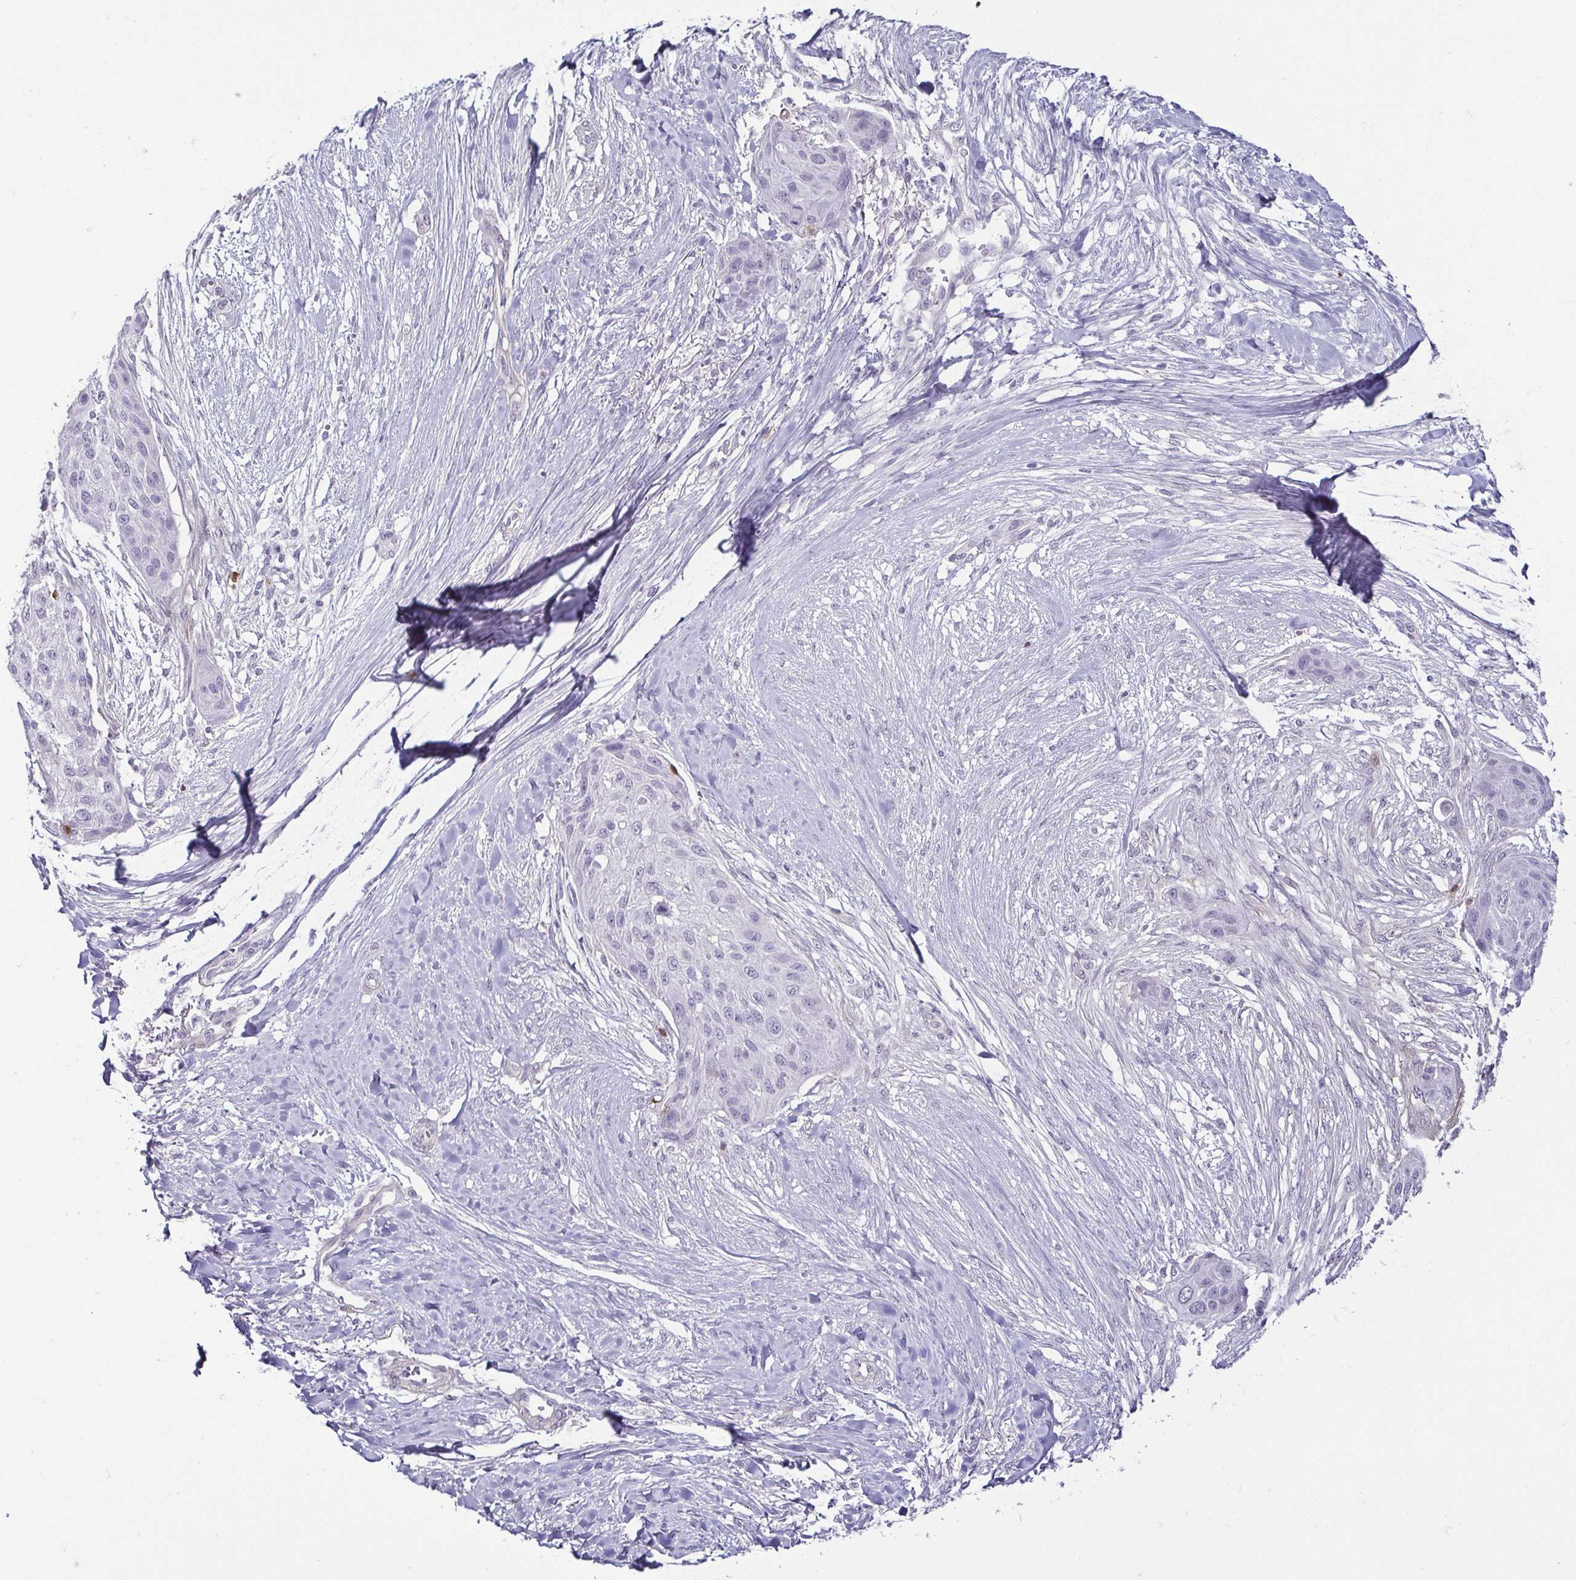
{"staining": {"intensity": "negative", "quantity": "none", "location": "none"}, "tissue": "skin cancer", "cell_type": "Tumor cells", "image_type": "cancer", "snomed": [{"axis": "morphology", "description": "Squamous cell carcinoma, NOS"}, {"axis": "topography", "description": "Skin"}], "caption": "Human skin squamous cell carcinoma stained for a protein using immunohistochemistry shows no expression in tumor cells.", "gene": "HOPX", "patient": {"sex": "female", "age": 87}}